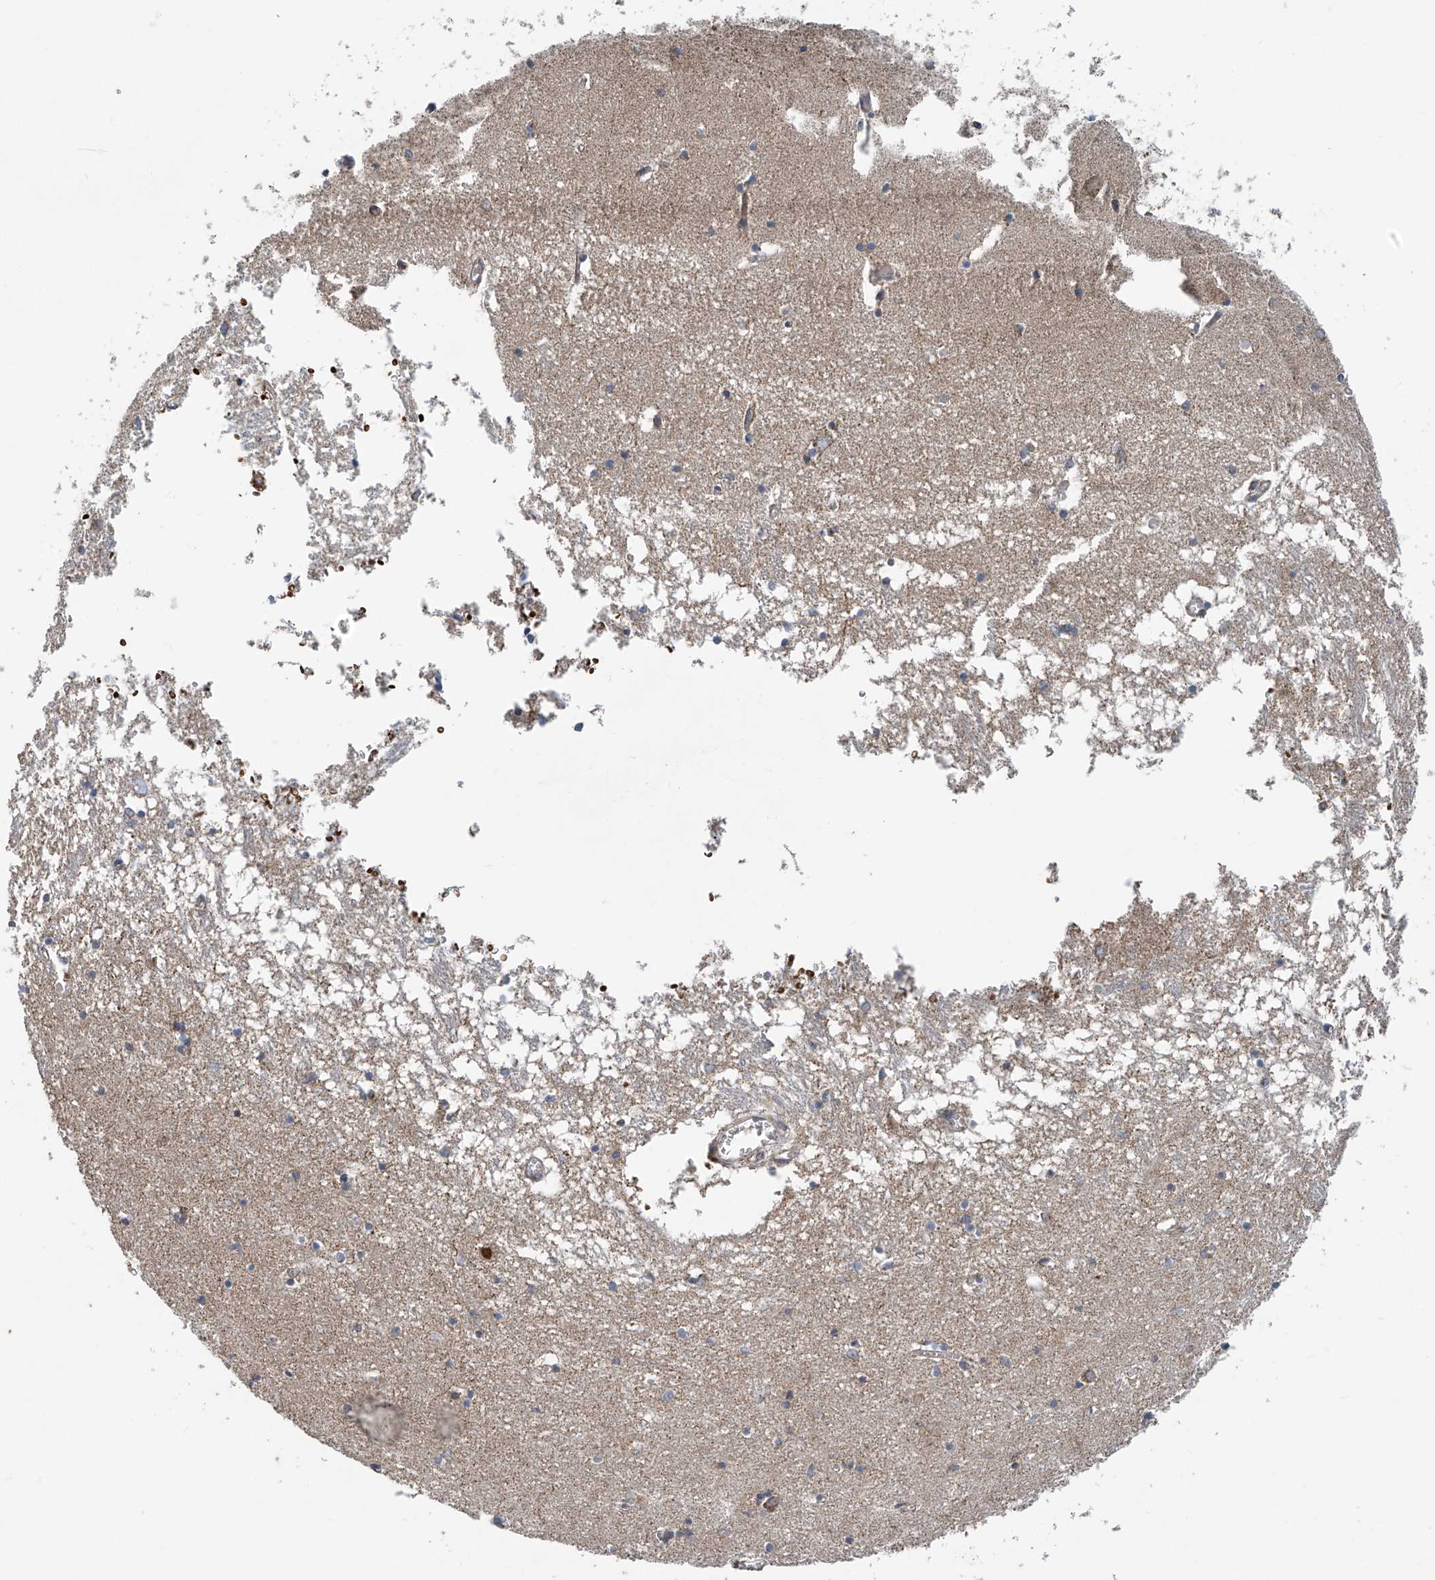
{"staining": {"intensity": "weak", "quantity": "25%-75%", "location": "cytoplasmic/membranous"}, "tissue": "hippocampus", "cell_type": "Glial cells", "image_type": "normal", "snomed": [{"axis": "morphology", "description": "Normal tissue, NOS"}, {"axis": "topography", "description": "Hippocampus"}], "caption": "Immunohistochemistry image of benign human hippocampus stained for a protein (brown), which displays low levels of weak cytoplasmic/membranous positivity in approximately 25%-75% of glial cells.", "gene": "COMMD1", "patient": {"sex": "male", "age": 70}}